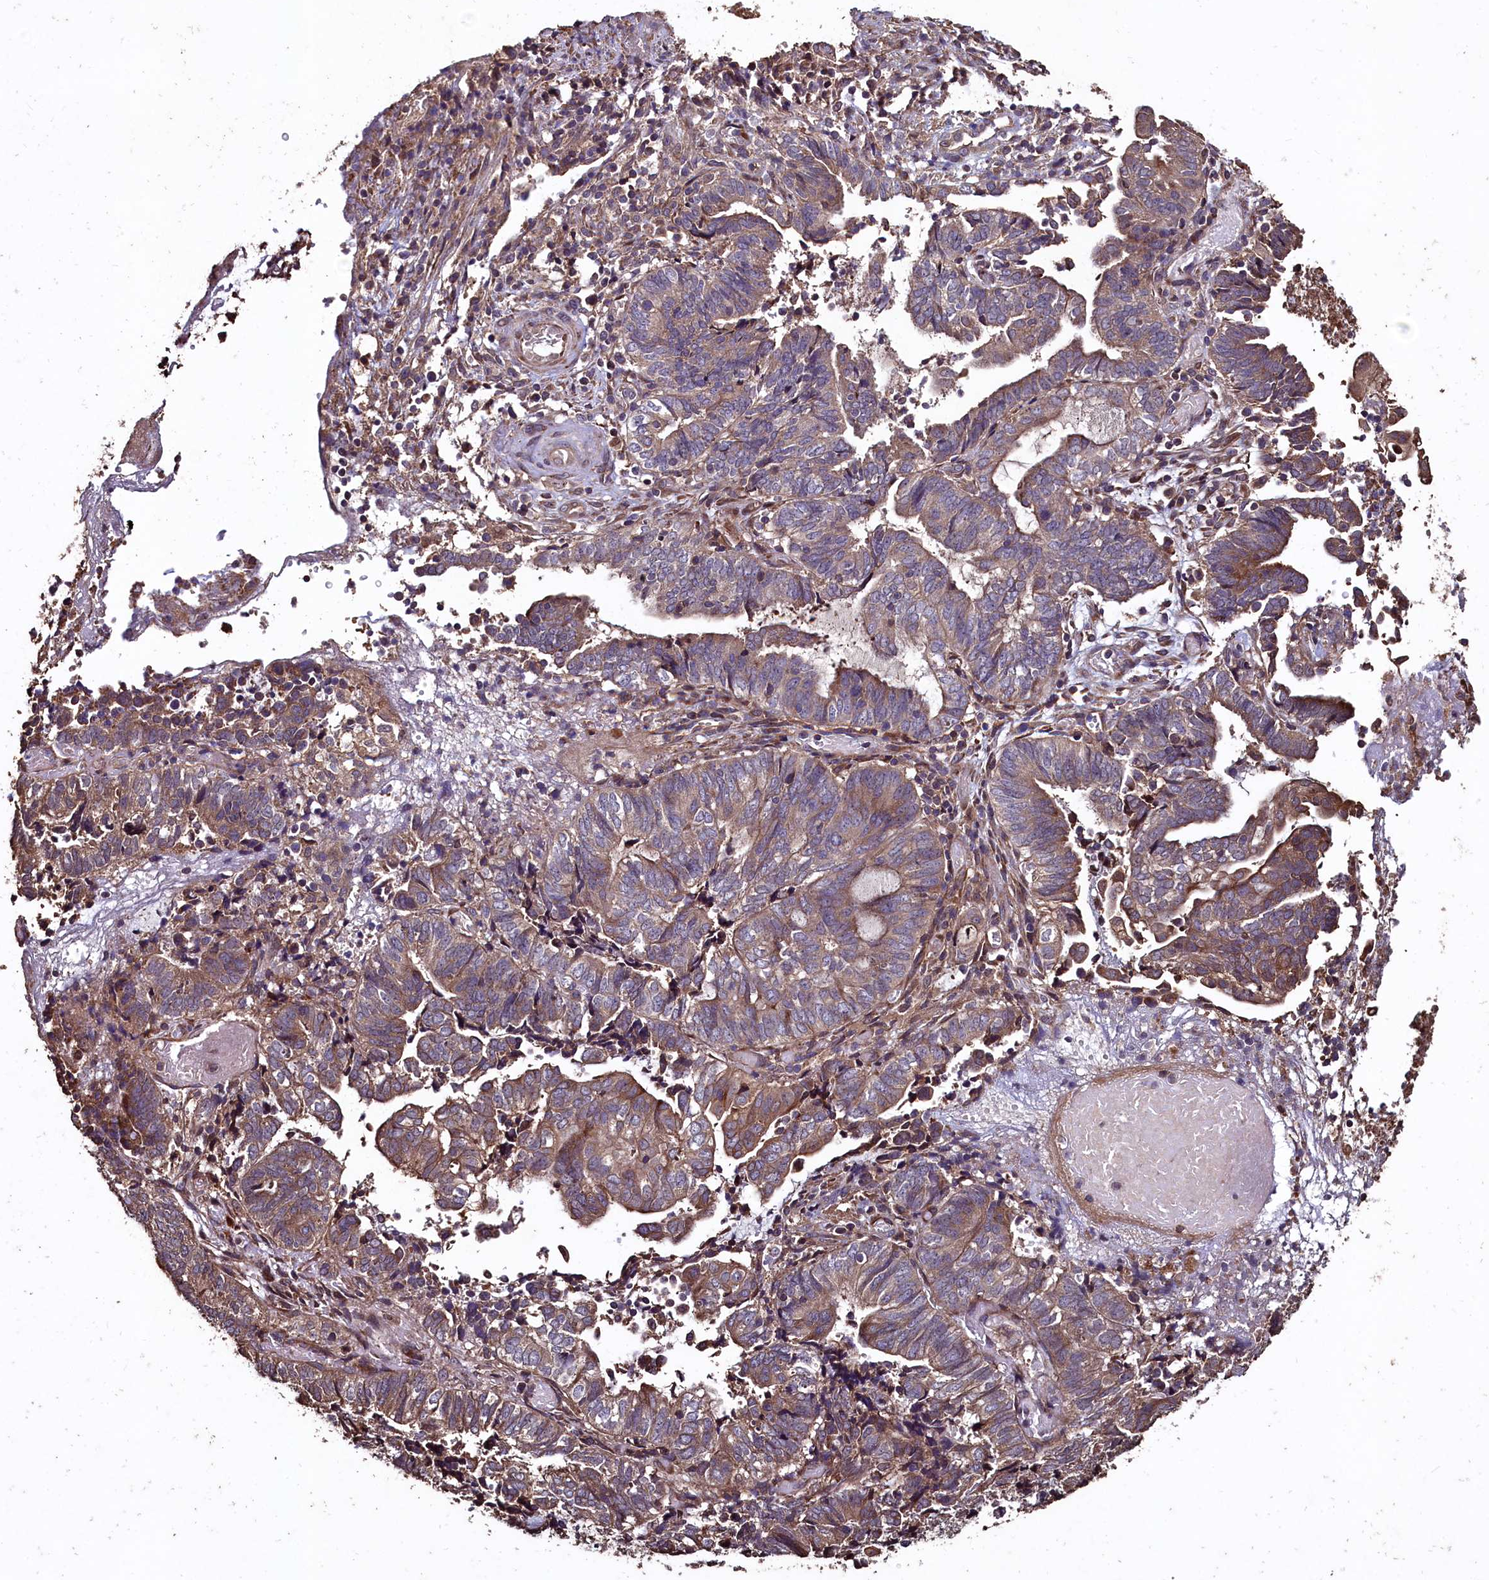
{"staining": {"intensity": "moderate", "quantity": "25%-75%", "location": "cytoplasmic/membranous"}, "tissue": "endometrial cancer", "cell_type": "Tumor cells", "image_type": "cancer", "snomed": [{"axis": "morphology", "description": "Adenocarcinoma, NOS"}, {"axis": "topography", "description": "Uterus"}, {"axis": "topography", "description": "Endometrium"}], "caption": "High-magnification brightfield microscopy of endometrial cancer (adenocarcinoma) stained with DAB (3,3'-diaminobenzidine) (brown) and counterstained with hematoxylin (blue). tumor cells exhibit moderate cytoplasmic/membranous positivity is identified in about25%-75% of cells.", "gene": "TMEM98", "patient": {"sex": "female", "age": 70}}